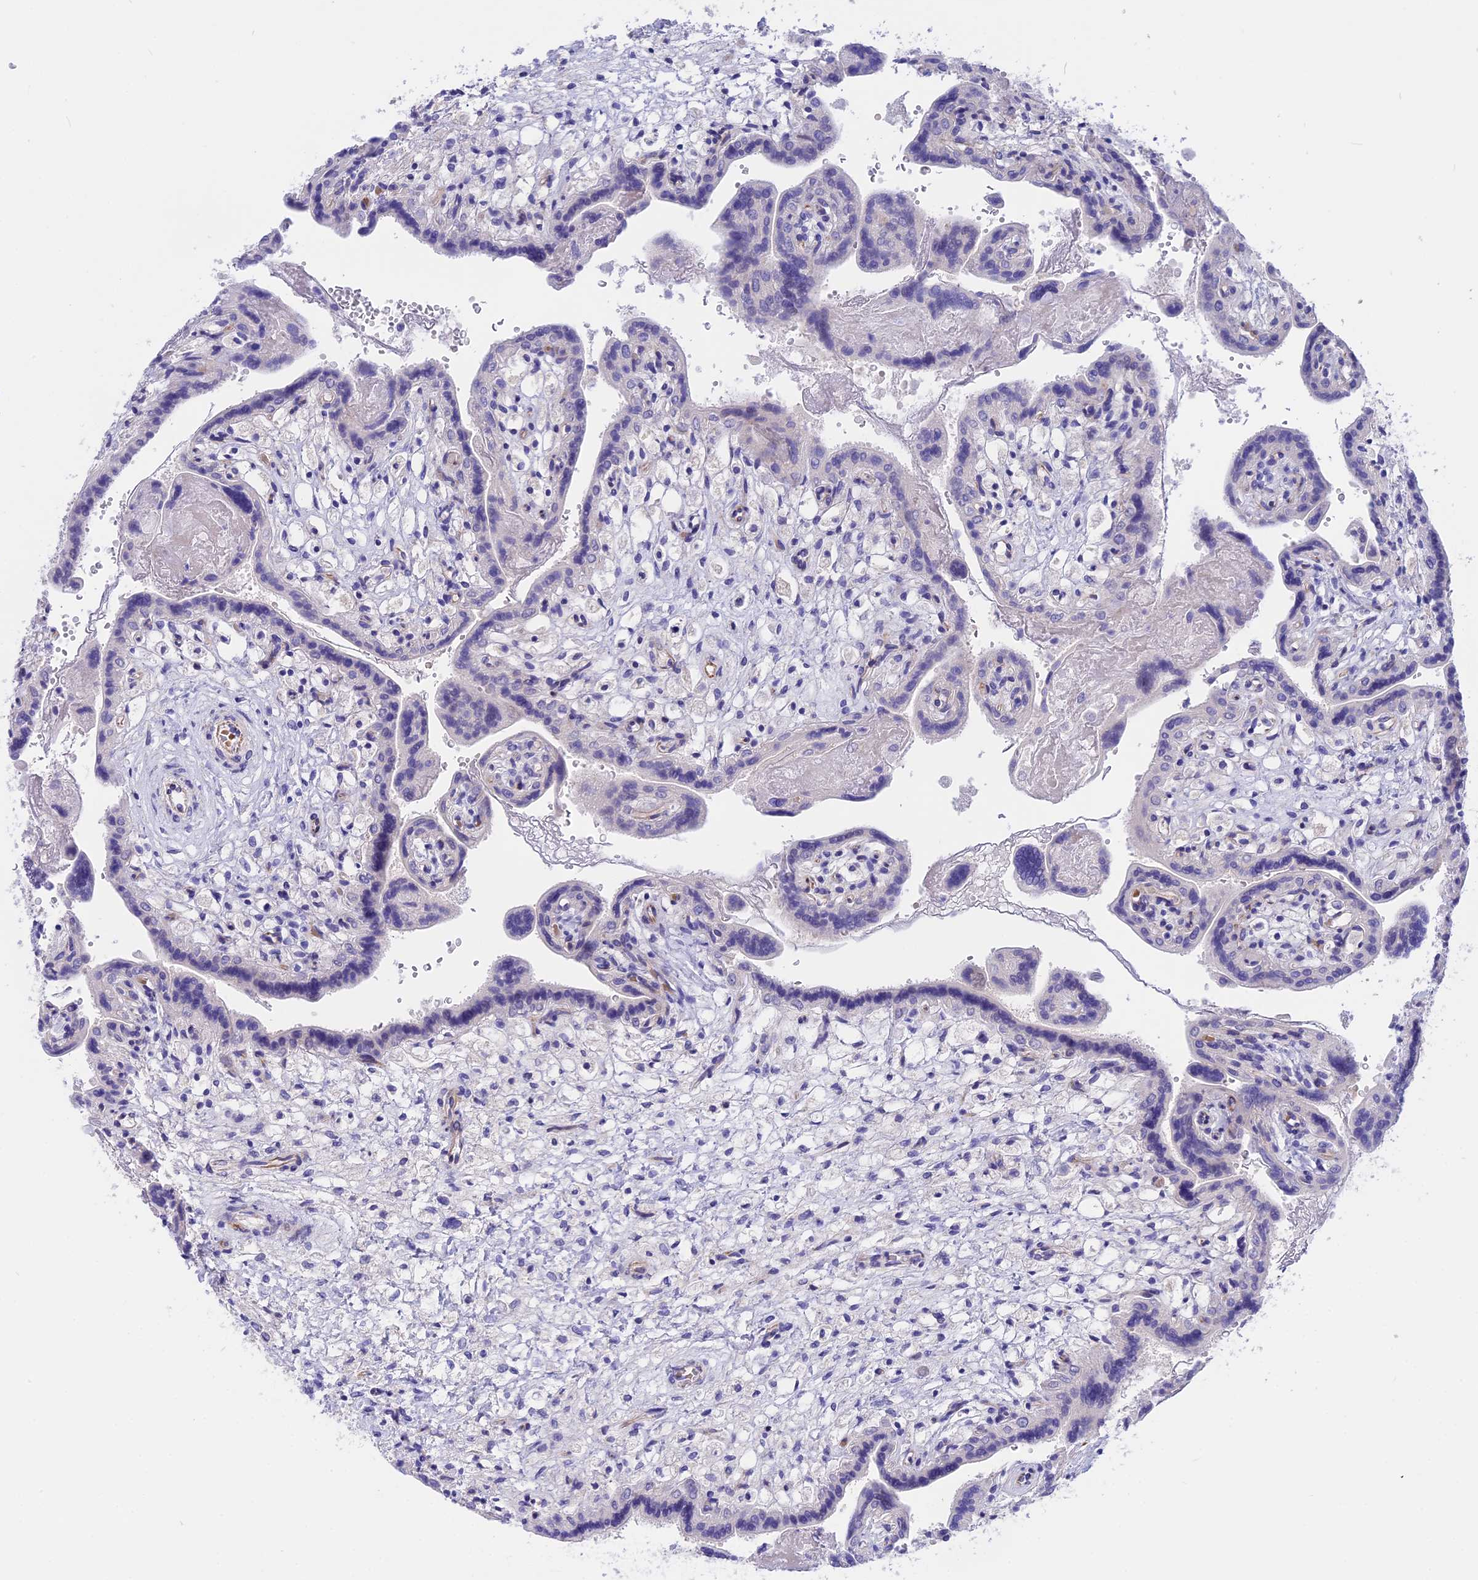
{"staining": {"intensity": "negative", "quantity": "none", "location": "none"}, "tissue": "placenta", "cell_type": "Trophoblastic cells", "image_type": "normal", "snomed": [{"axis": "morphology", "description": "Normal tissue, NOS"}, {"axis": "topography", "description": "Placenta"}], "caption": "Trophoblastic cells show no significant protein staining in benign placenta. Brightfield microscopy of immunohistochemistry stained with DAB (3,3'-diaminobenzidine) (brown) and hematoxylin (blue), captured at high magnification.", "gene": "TMEM138", "patient": {"sex": "female", "age": 37}}